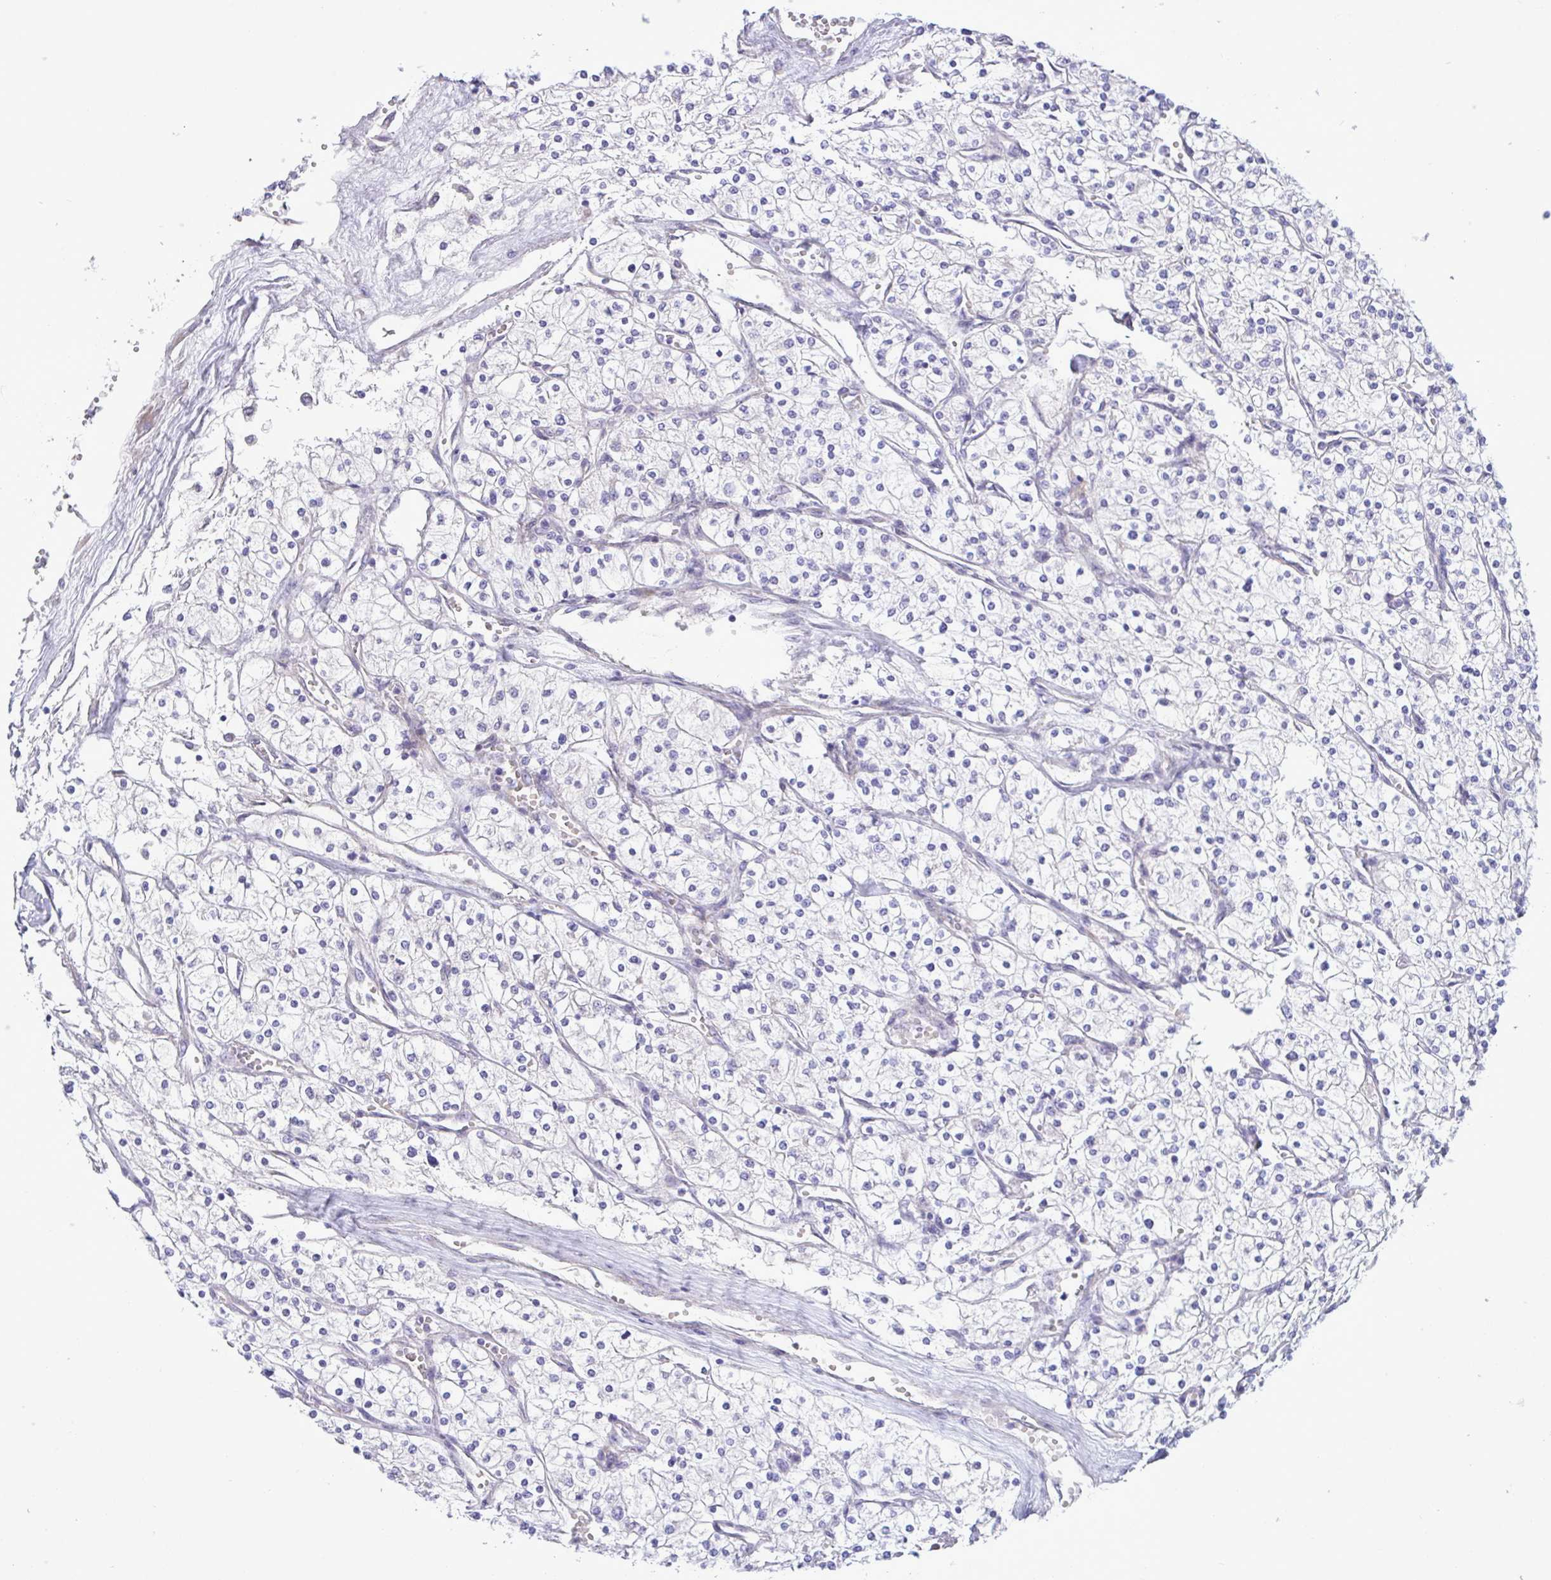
{"staining": {"intensity": "negative", "quantity": "none", "location": "none"}, "tissue": "renal cancer", "cell_type": "Tumor cells", "image_type": "cancer", "snomed": [{"axis": "morphology", "description": "Adenocarcinoma, NOS"}, {"axis": "topography", "description": "Kidney"}], "caption": "Image shows no protein positivity in tumor cells of adenocarcinoma (renal) tissue.", "gene": "FAM86B1", "patient": {"sex": "male", "age": 80}}